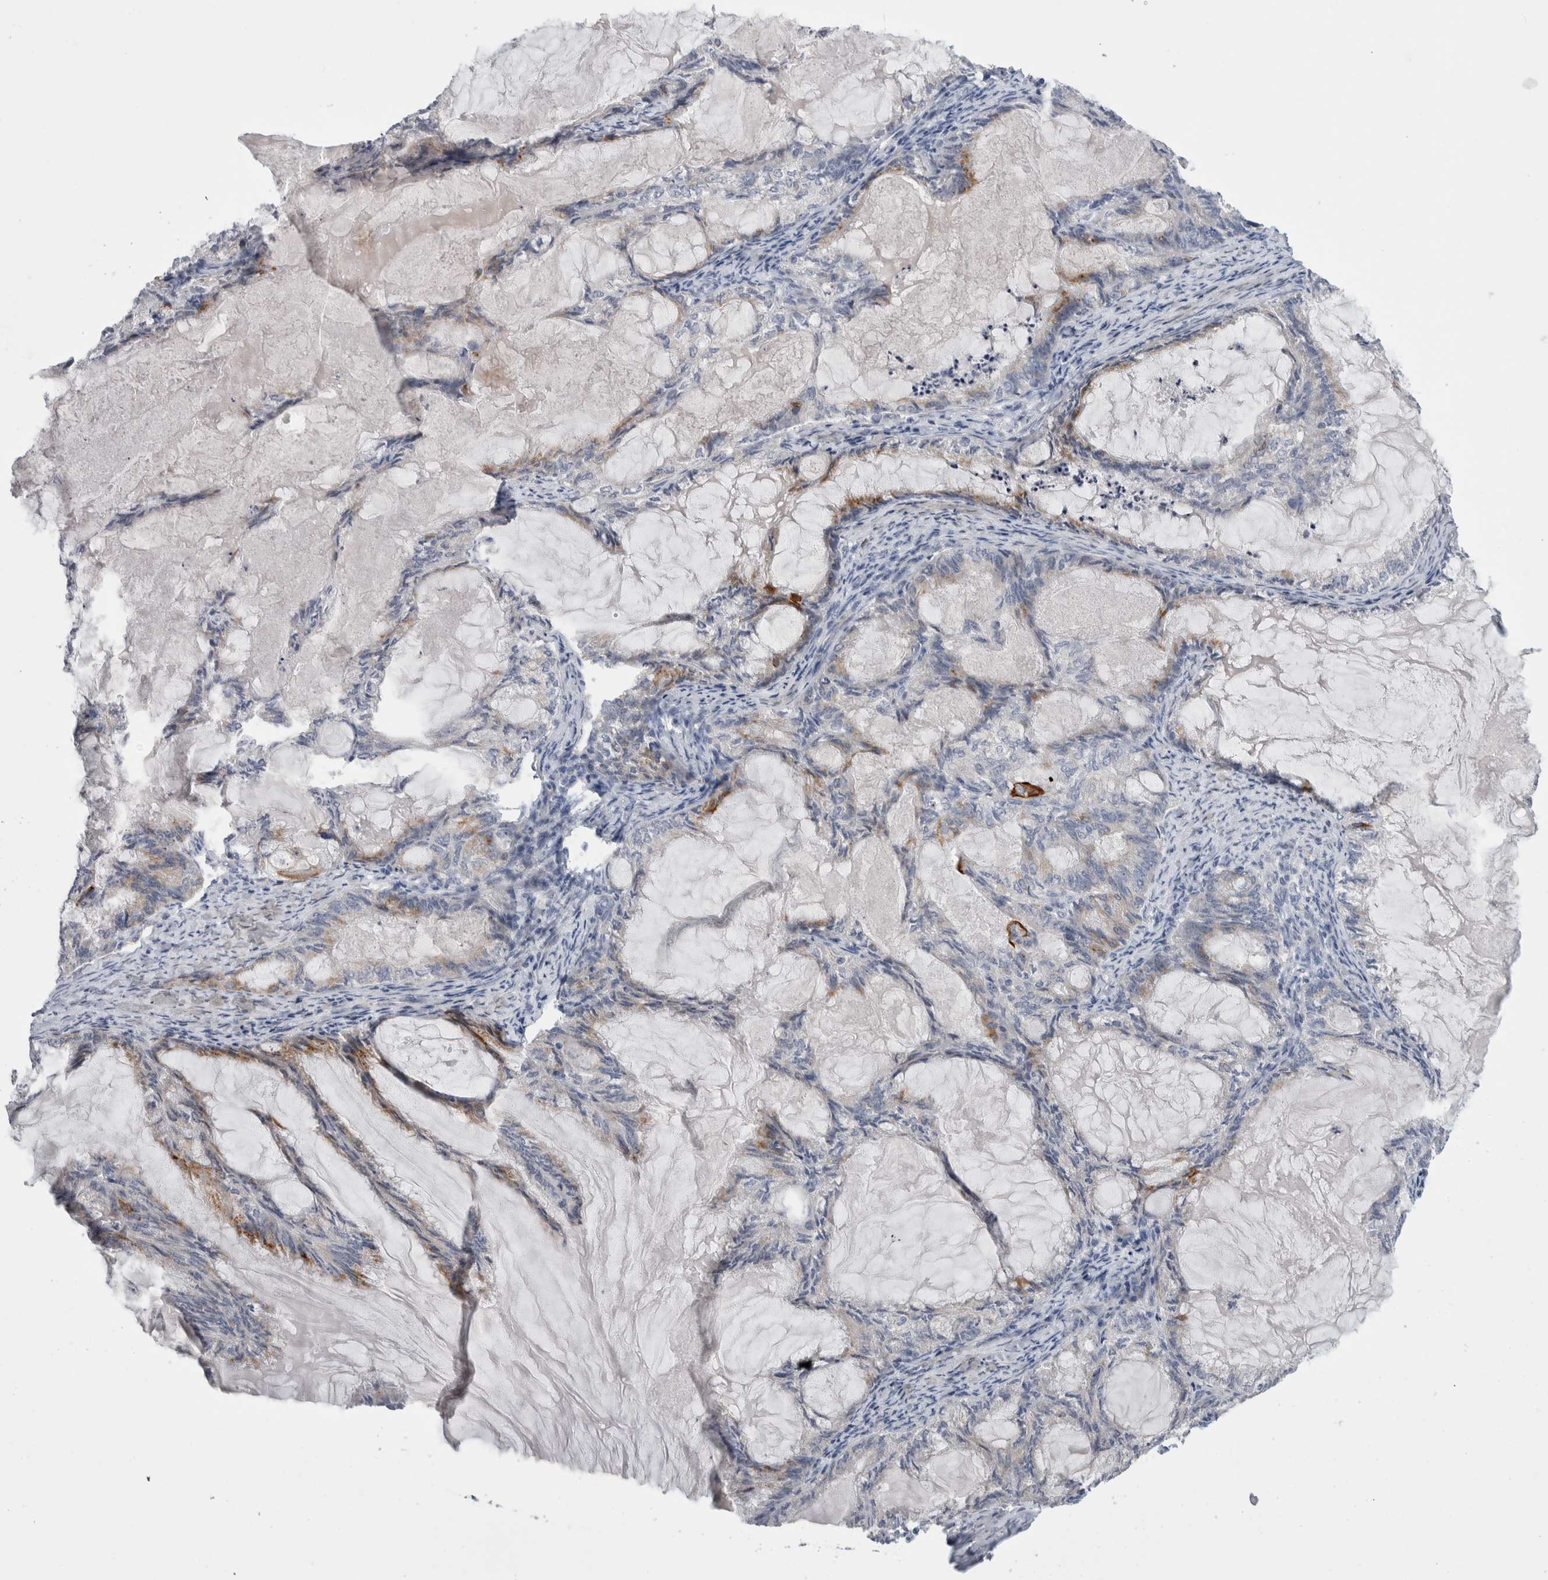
{"staining": {"intensity": "moderate", "quantity": "<25%", "location": "cytoplasmic/membranous"}, "tissue": "endometrial cancer", "cell_type": "Tumor cells", "image_type": "cancer", "snomed": [{"axis": "morphology", "description": "Adenocarcinoma, NOS"}, {"axis": "topography", "description": "Endometrium"}], "caption": "A high-resolution image shows immunohistochemistry staining of endometrial cancer (adenocarcinoma), which exhibits moderate cytoplasmic/membranous expression in approximately <25% of tumor cells.", "gene": "SLC20A2", "patient": {"sex": "female", "age": 86}}